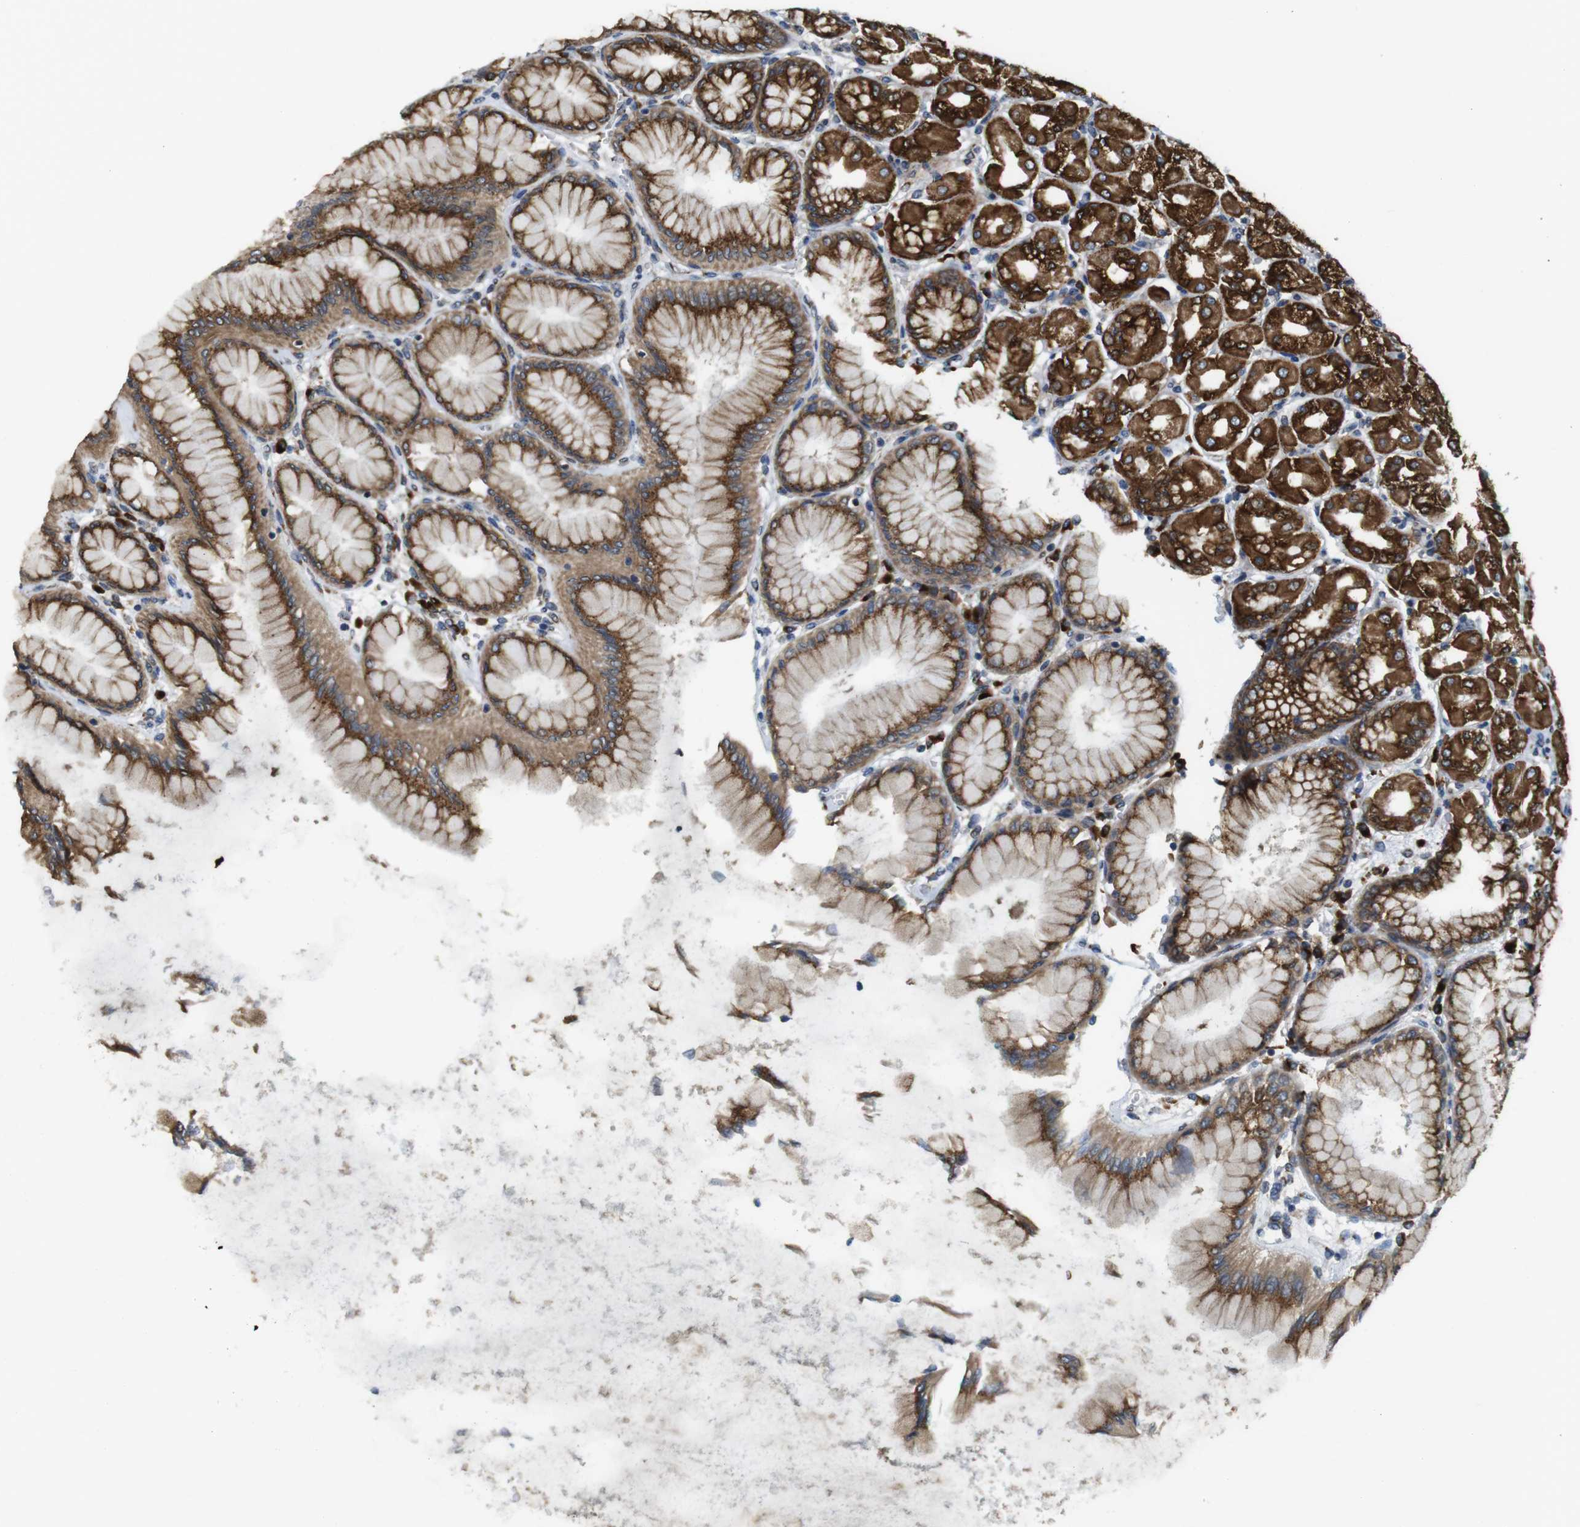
{"staining": {"intensity": "strong", "quantity": ">75%", "location": "cytoplasmic/membranous"}, "tissue": "stomach", "cell_type": "Glandular cells", "image_type": "normal", "snomed": [{"axis": "morphology", "description": "Normal tissue, NOS"}, {"axis": "topography", "description": "Stomach, upper"}], "caption": "Immunohistochemistry histopathology image of unremarkable stomach: stomach stained using IHC reveals high levels of strong protein expression localized specifically in the cytoplasmic/membranous of glandular cells, appearing as a cytoplasmic/membranous brown color.", "gene": "TMEM143", "patient": {"sex": "female", "age": 56}}